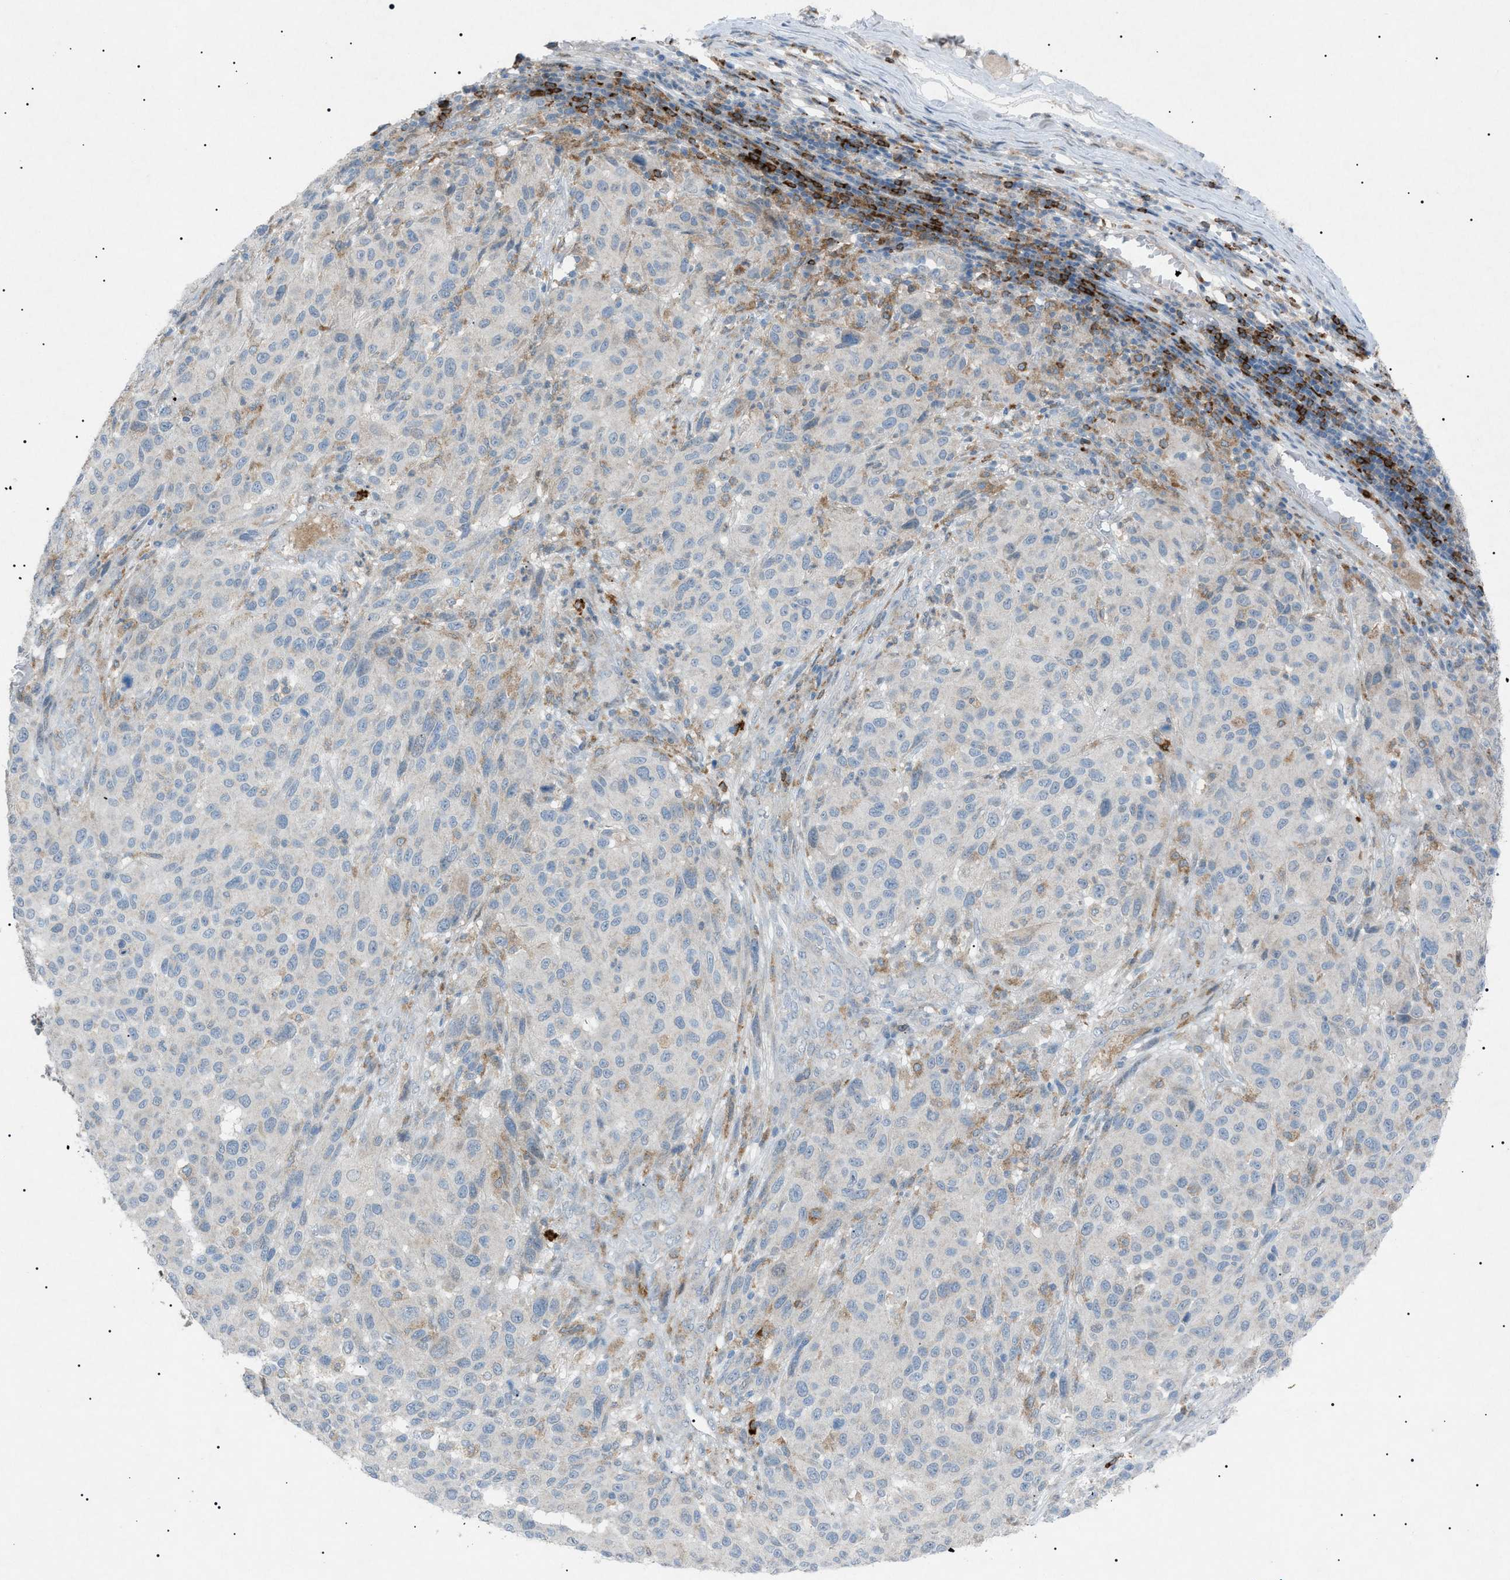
{"staining": {"intensity": "negative", "quantity": "none", "location": "none"}, "tissue": "melanoma", "cell_type": "Tumor cells", "image_type": "cancer", "snomed": [{"axis": "morphology", "description": "Malignant melanoma, Metastatic site"}, {"axis": "topography", "description": "Lymph node"}], "caption": "A high-resolution micrograph shows IHC staining of malignant melanoma (metastatic site), which reveals no significant expression in tumor cells.", "gene": "BTK", "patient": {"sex": "male", "age": 61}}